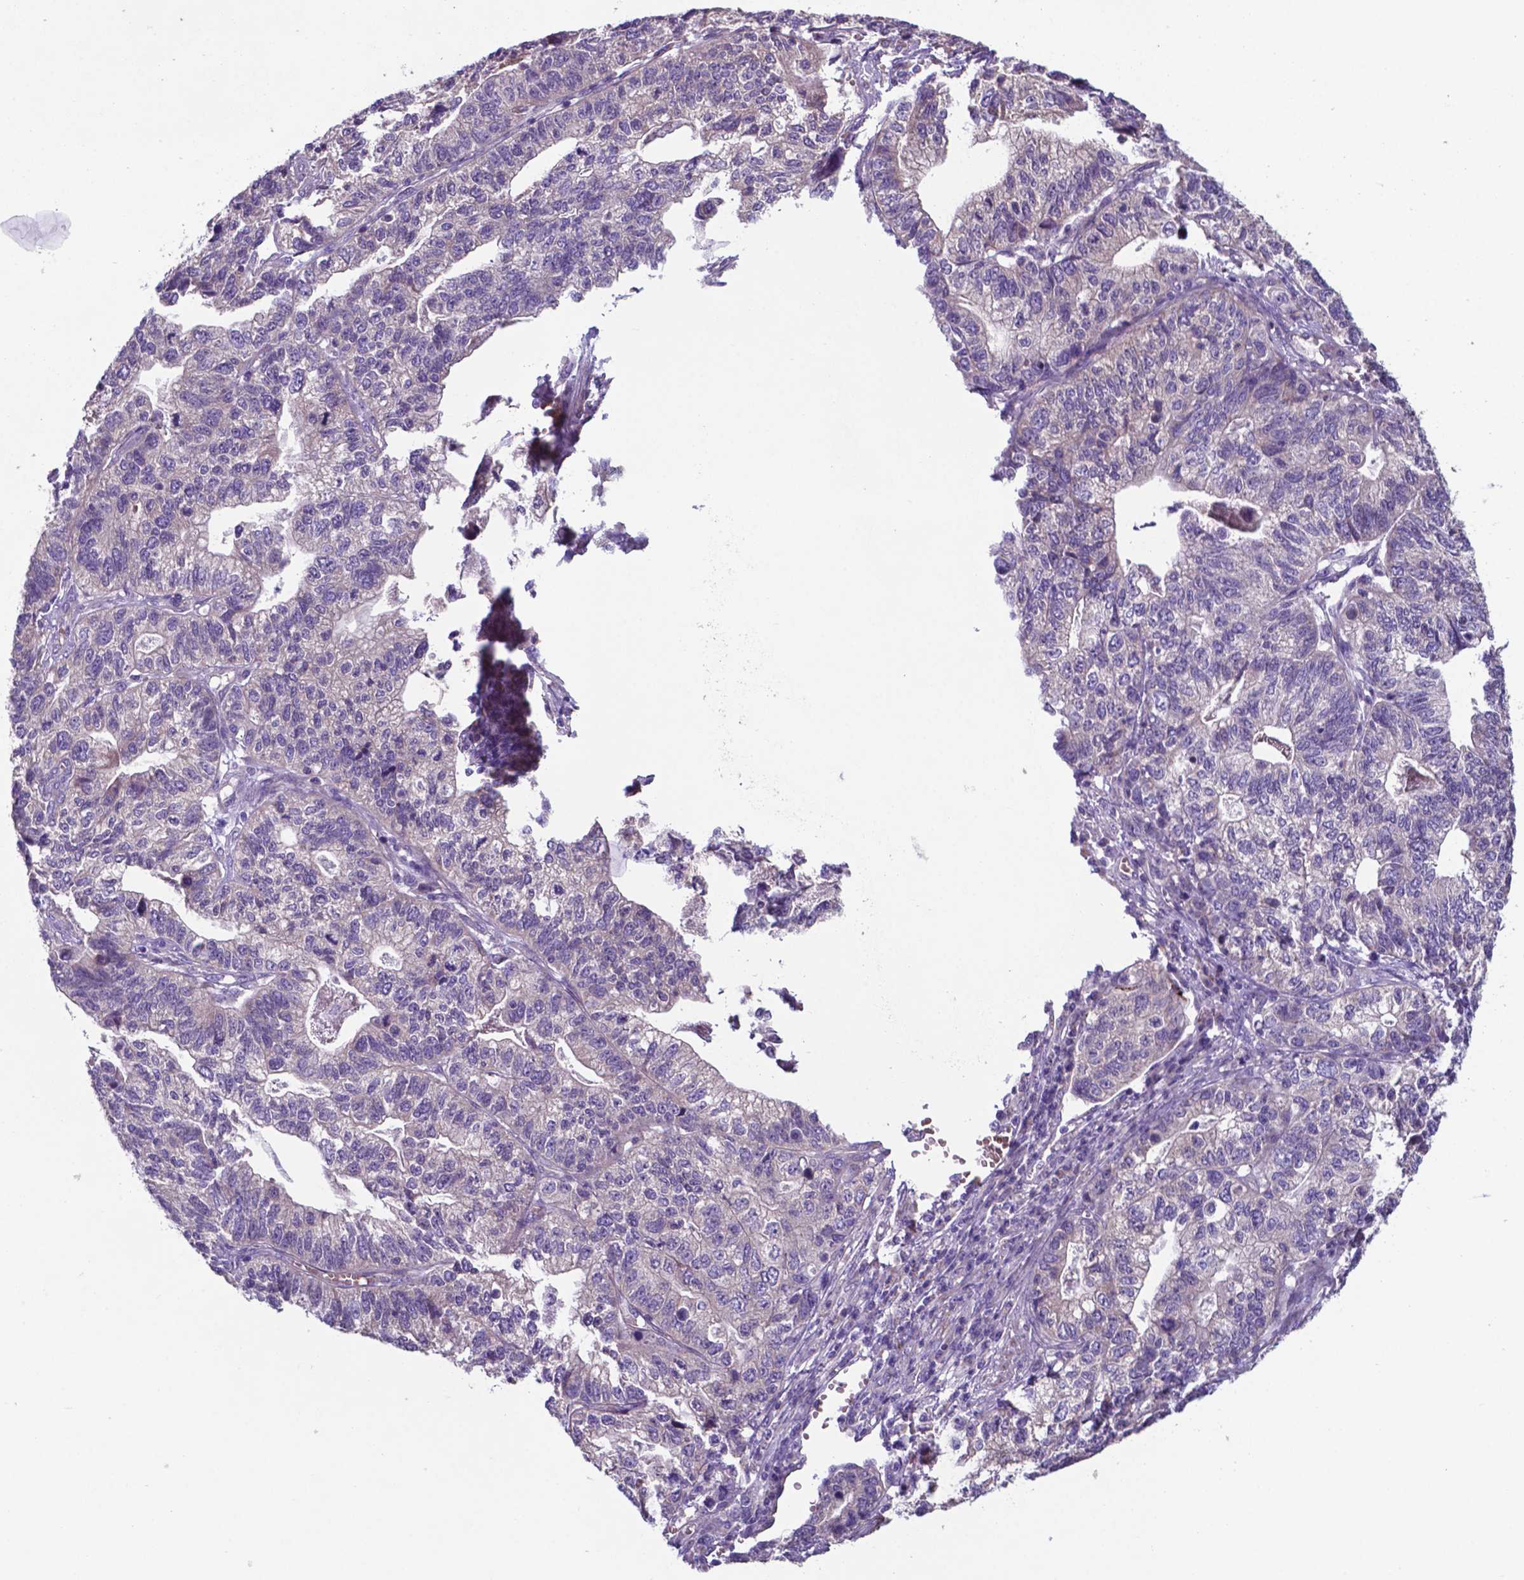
{"staining": {"intensity": "negative", "quantity": "none", "location": "none"}, "tissue": "stomach cancer", "cell_type": "Tumor cells", "image_type": "cancer", "snomed": [{"axis": "morphology", "description": "Adenocarcinoma, NOS"}, {"axis": "topography", "description": "Stomach, upper"}], "caption": "The histopathology image reveals no significant staining in tumor cells of stomach adenocarcinoma.", "gene": "TYRO3", "patient": {"sex": "female", "age": 67}}